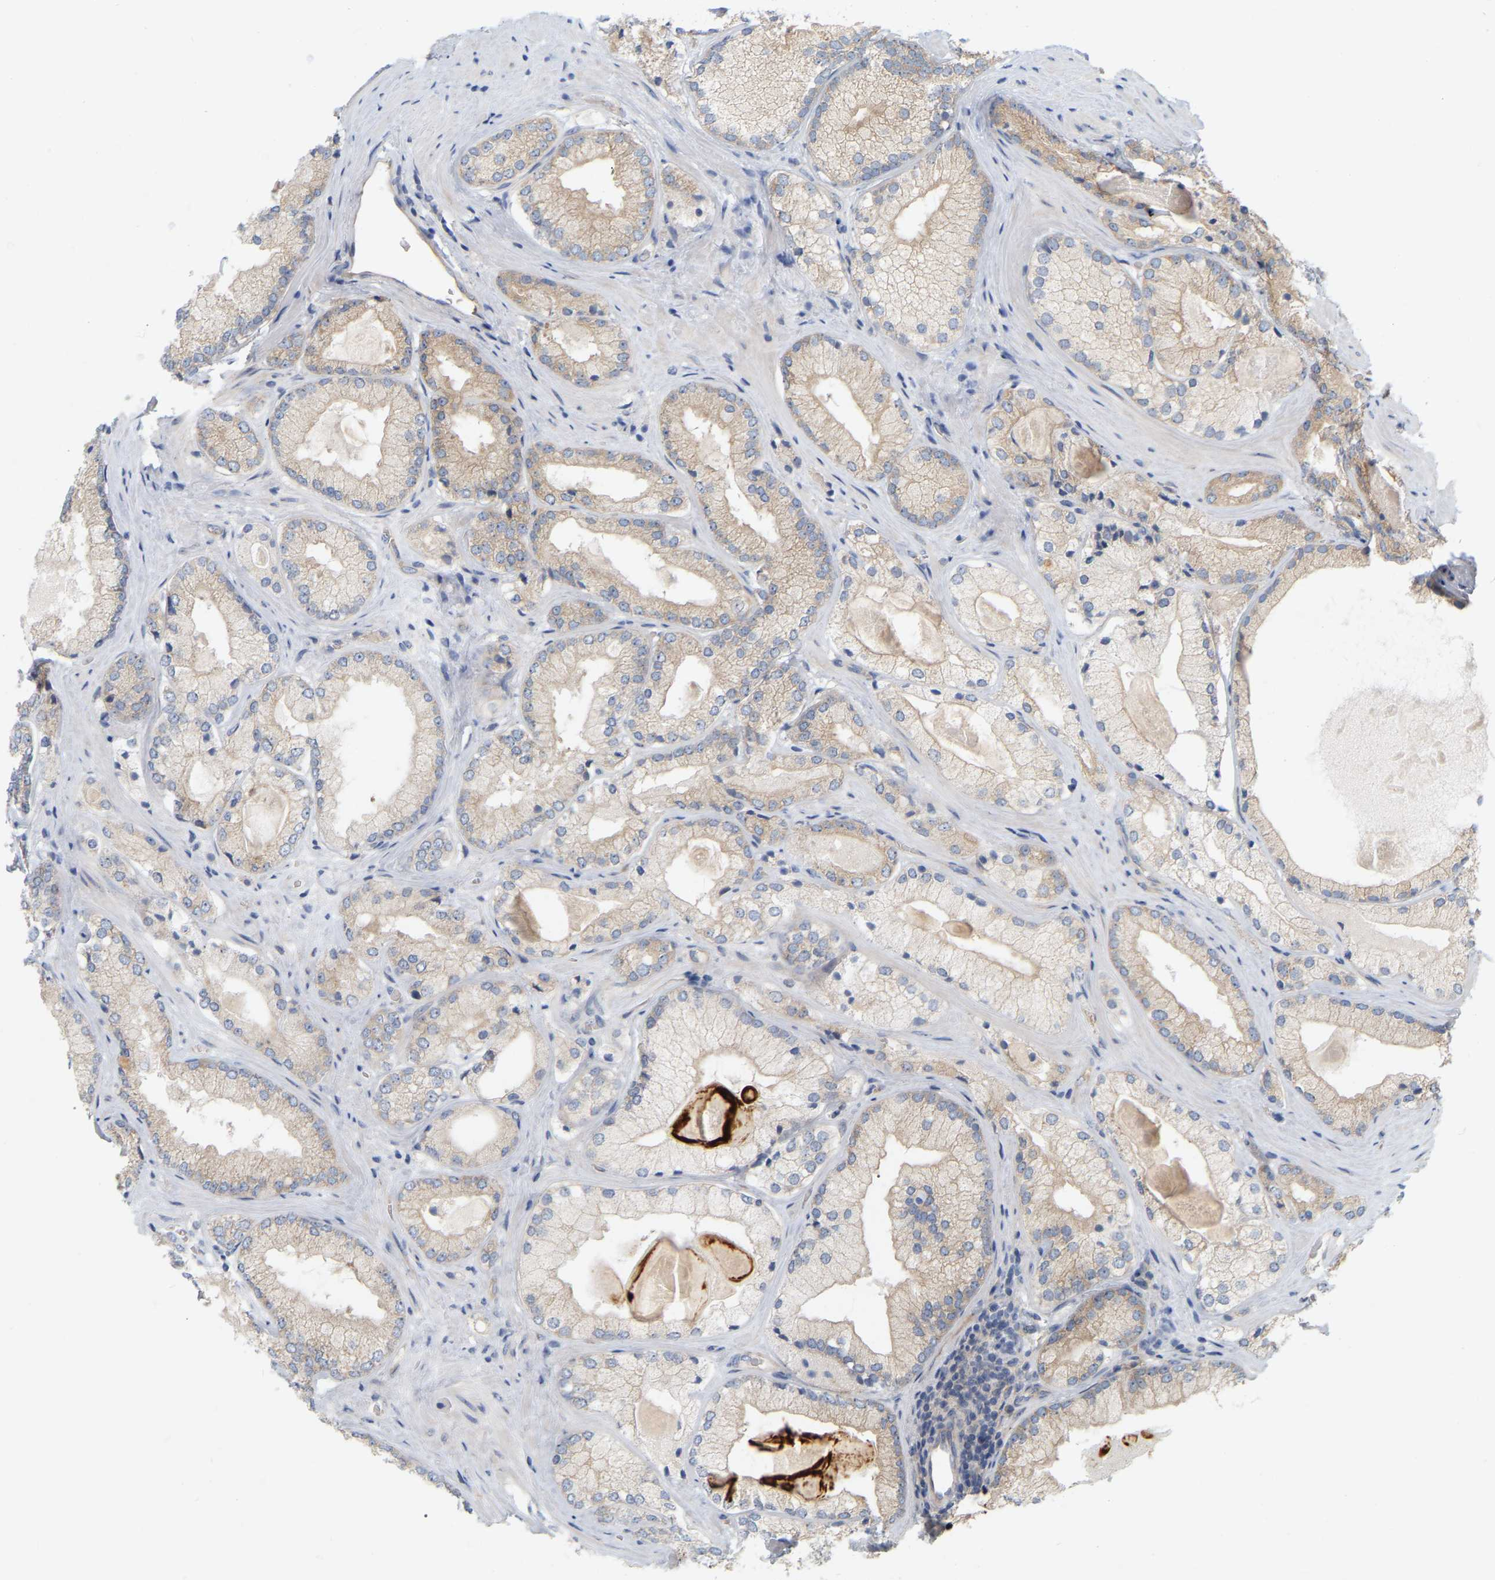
{"staining": {"intensity": "weak", "quantity": ">75%", "location": "cytoplasmic/membranous"}, "tissue": "prostate cancer", "cell_type": "Tumor cells", "image_type": "cancer", "snomed": [{"axis": "morphology", "description": "Adenocarcinoma, Low grade"}, {"axis": "topography", "description": "Prostate"}], "caption": "A high-resolution micrograph shows immunohistochemistry (IHC) staining of adenocarcinoma (low-grade) (prostate), which demonstrates weak cytoplasmic/membranous staining in approximately >75% of tumor cells.", "gene": "MINDY4", "patient": {"sex": "male", "age": 65}}